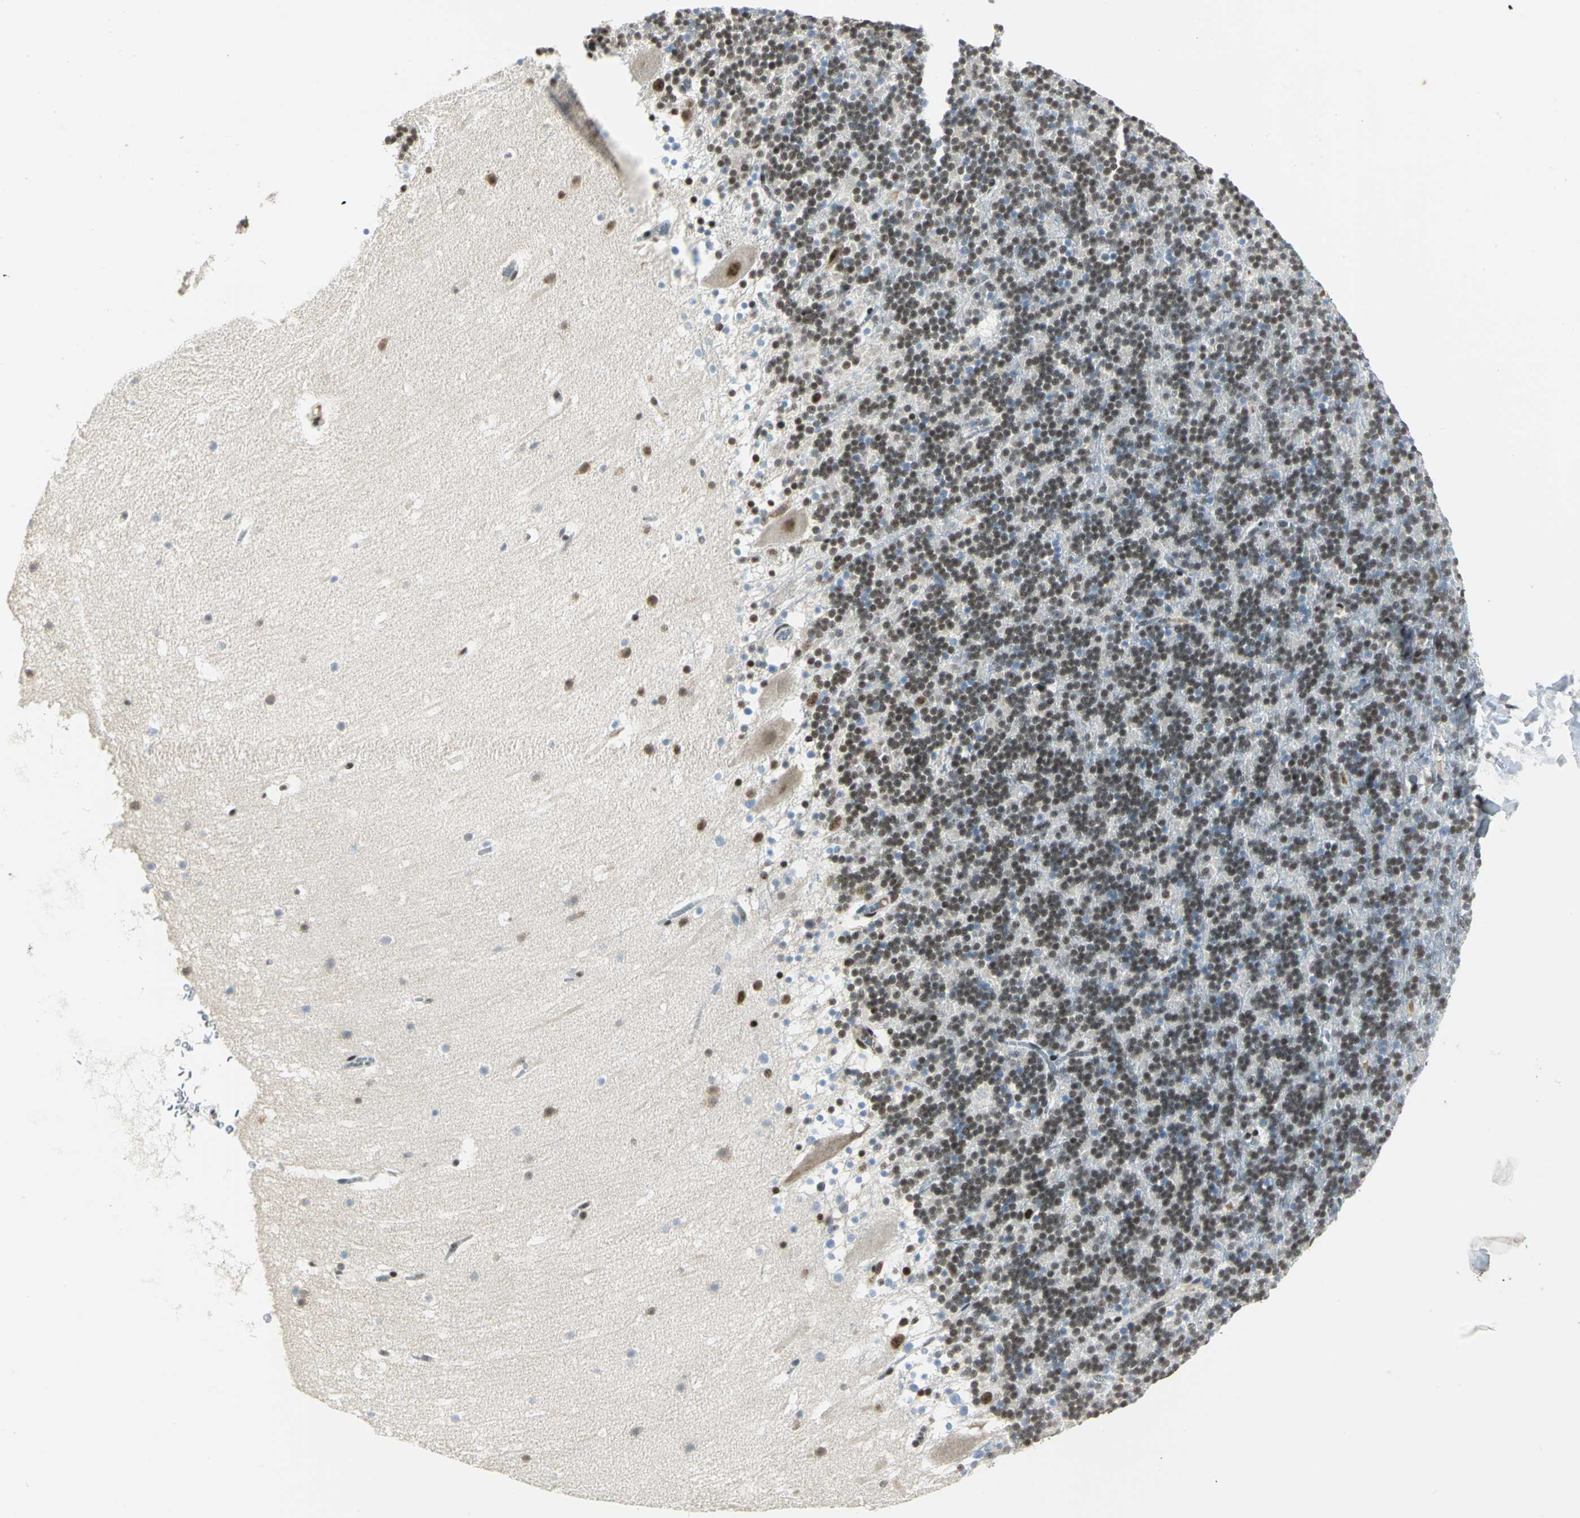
{"staining": {"intensity": "moderate", "quantity": "25%-75%", "location": "nuclear"}, "tissue": "cerebellum", "cell_type": "Cells in granular layer", "image_type": "normal", "snomed": [{"axis": "morphology", "description": "Normal tissue, NOS"}, {"axis": "topography", "description": "Cerebellum"}], "caption": "Immunohistochemistry (IHC) photomicrograph of benign cerebellum: human cerebellum stained using immunohistochemistry (IHC) shows medium levels of moderate protein expression localized specifically in the nuclear of cells in granular layer, appearing as a nuclear brown color.", "gene": "CCNT1", "patient": {"sex": "male", "age": 45}}